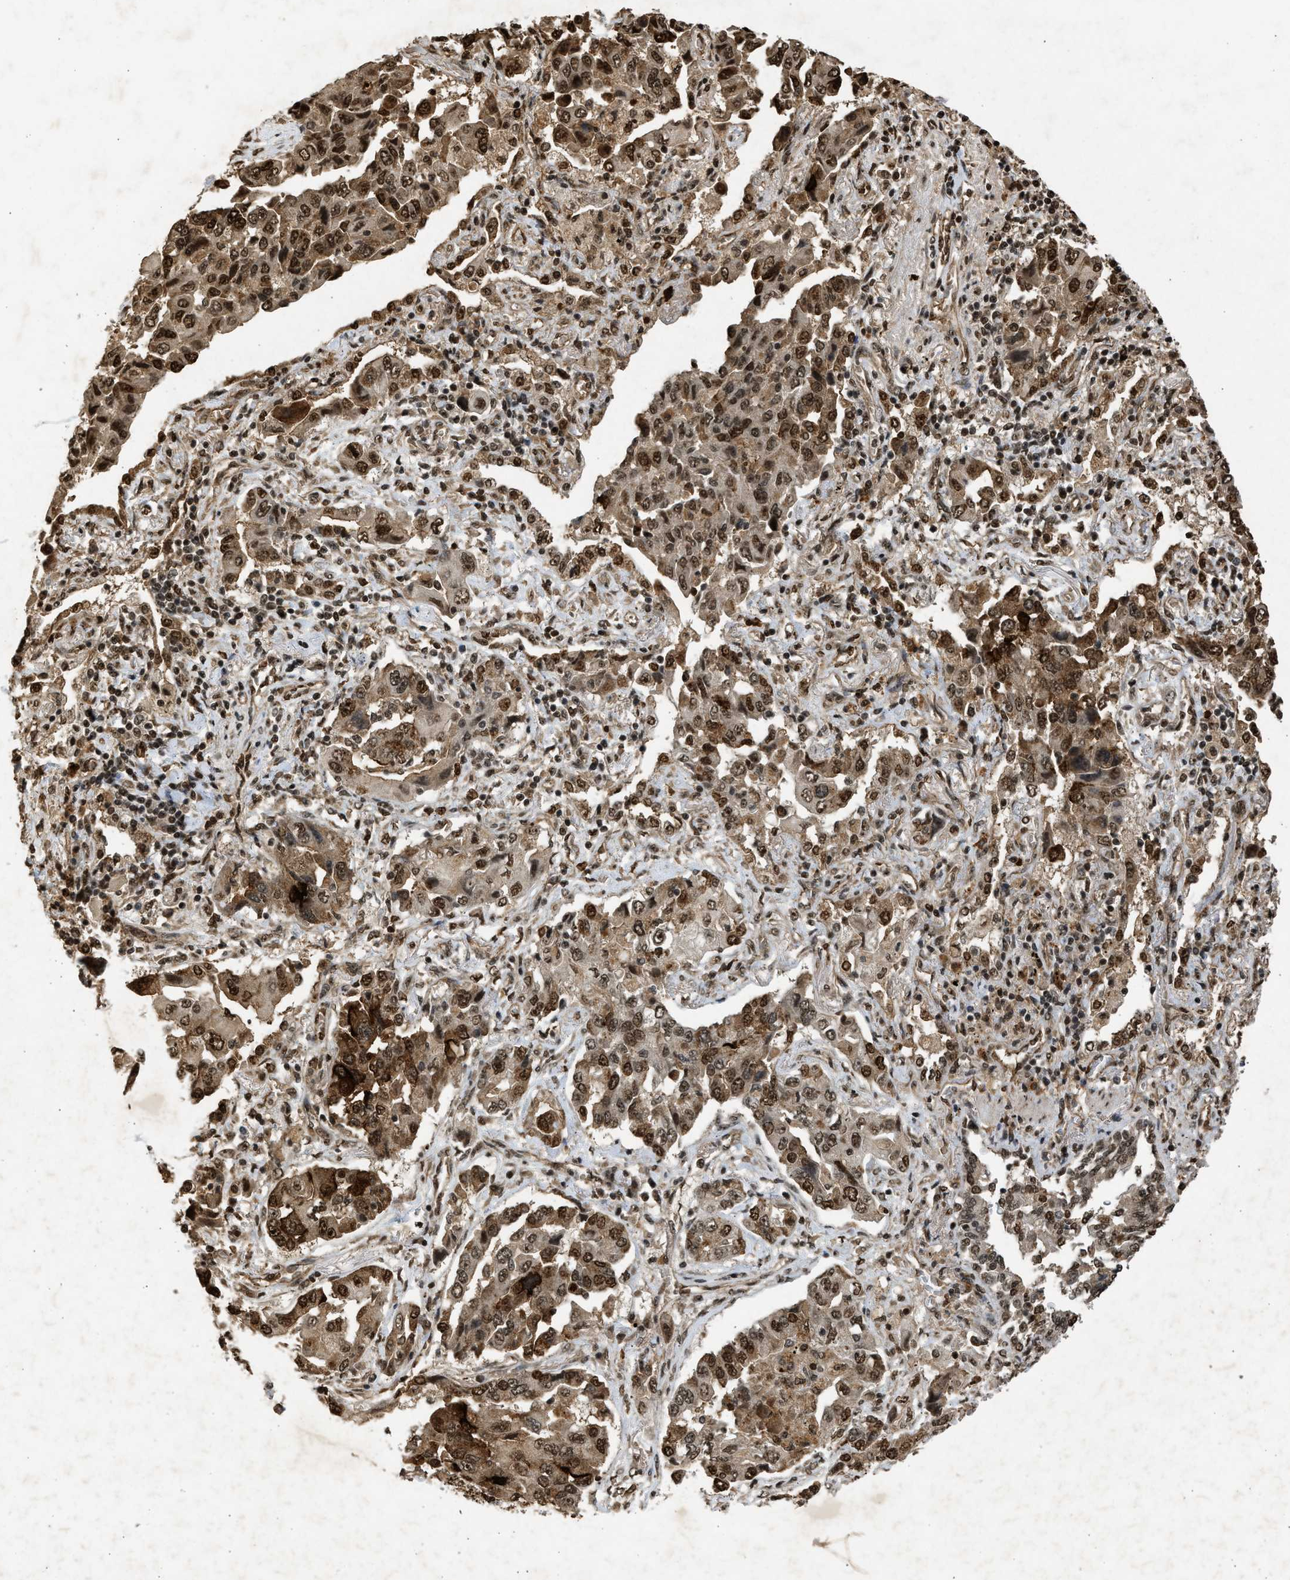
{"staining": {"intensity": "moderate", "quantity": ">75%", "location": "cytoplasmic/membranous,nuclear"}, "tissue": "lung cancer", "cell_type": "Tumor cells", "image_type": "cancer", "snomed": [{"axis": "morphology", "description": "Adenocarcinoma, NOS"}, {"axis": "topography", "description": "Lung"}], "caption": "A micrograph of lung cancer (adenocarcinoma) stained for a protein demonstrates moderate cytoplasmic/membranous and nuclear brown staining in tumor cells.", "gene": "TFDP2", "patient": {"sex": "female", "age": 65}}